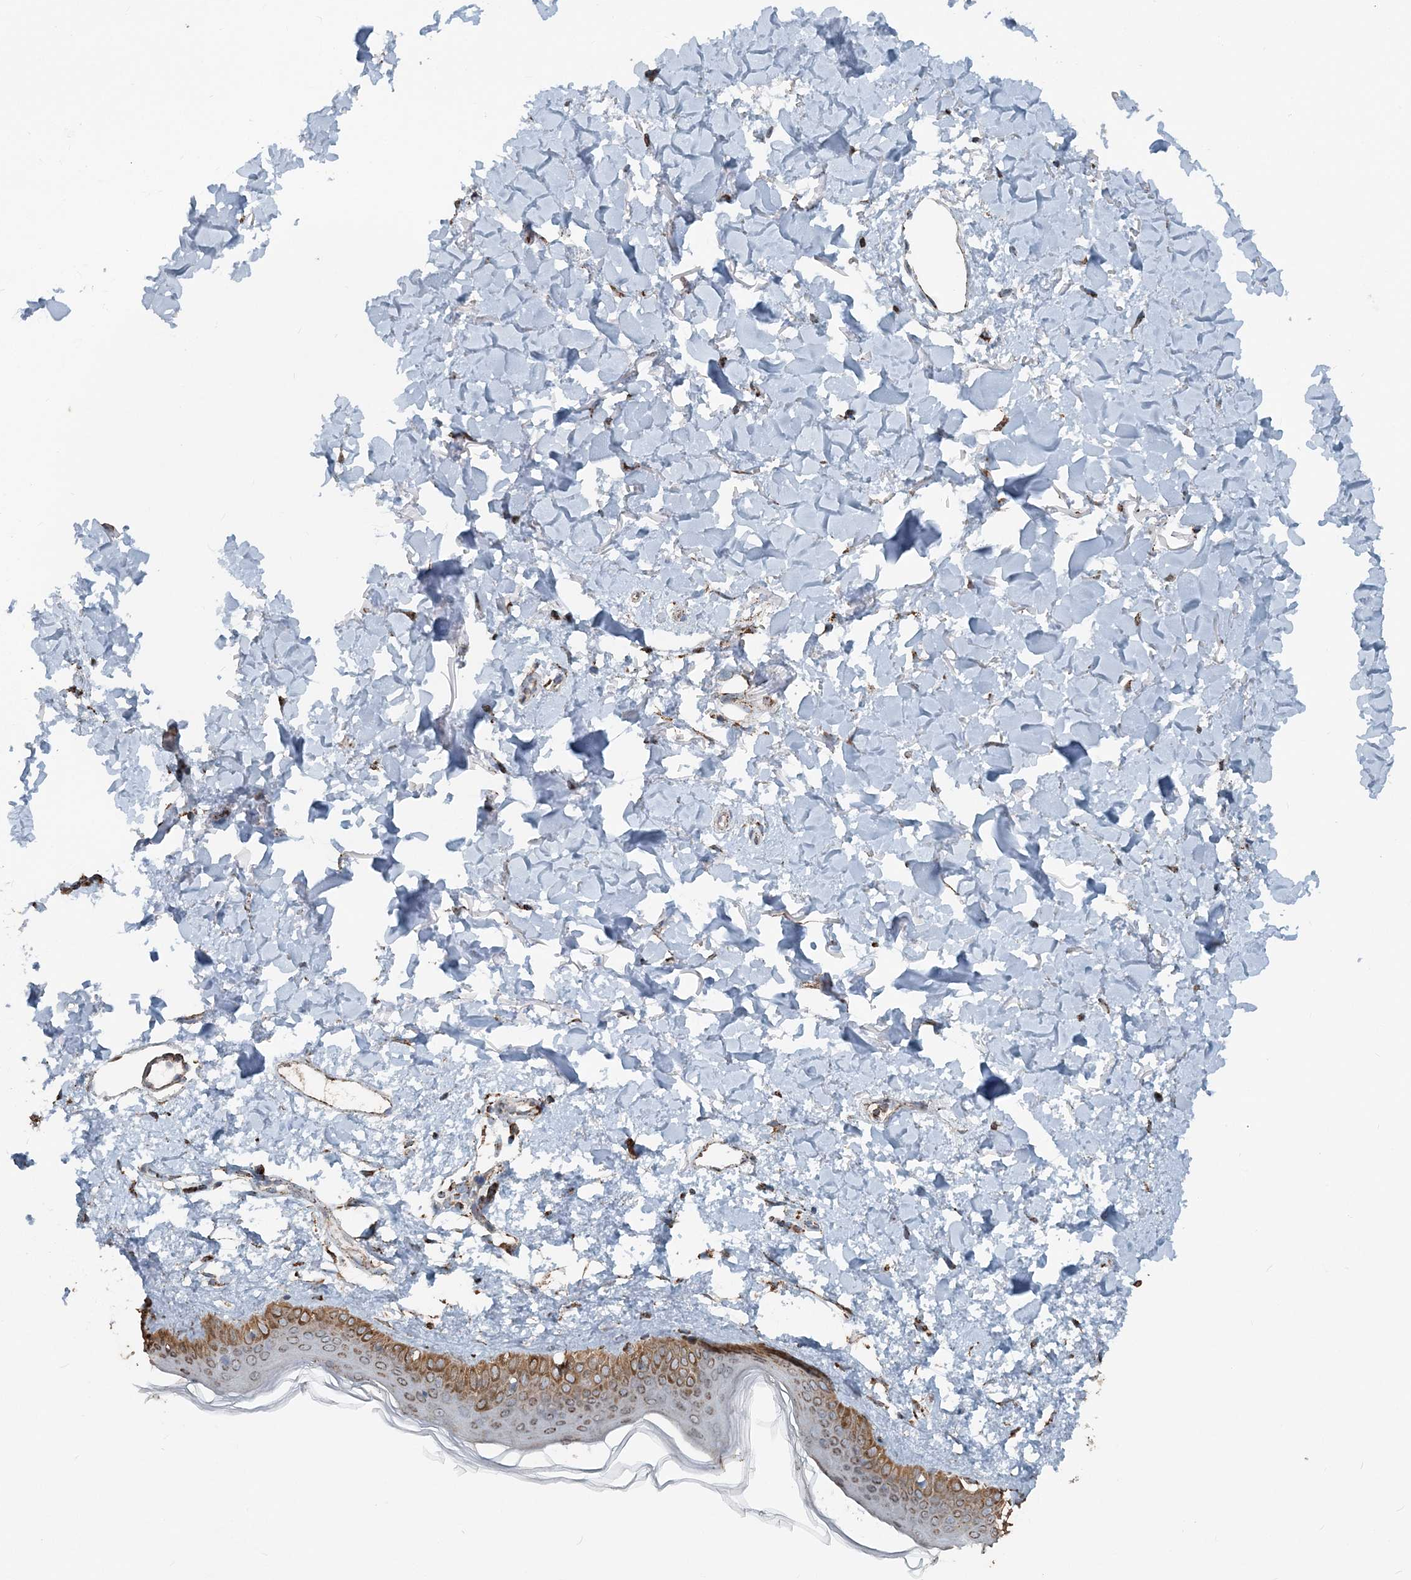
{"staining": {"intensity": "moderate", "quantity": ">75%", "location": "cytoplasmic/membranous"}, "tissue": "skin", "cell_type": "Fibroblasts", "image_type": "normal", "snomed": [{"axis": "morphology", "description": "Normal tissue, NOS"}, {"axis": "topography", "description": "Skin"}], "caption": "Fibroblasts show moderate cytoplasmic/membranous staining in about >75% of cells in normal skin. (IHC, brightfield microscopy, high magnification).", "gene": "SUCLG1", "patient": {"sex": "female", "age": 58}}